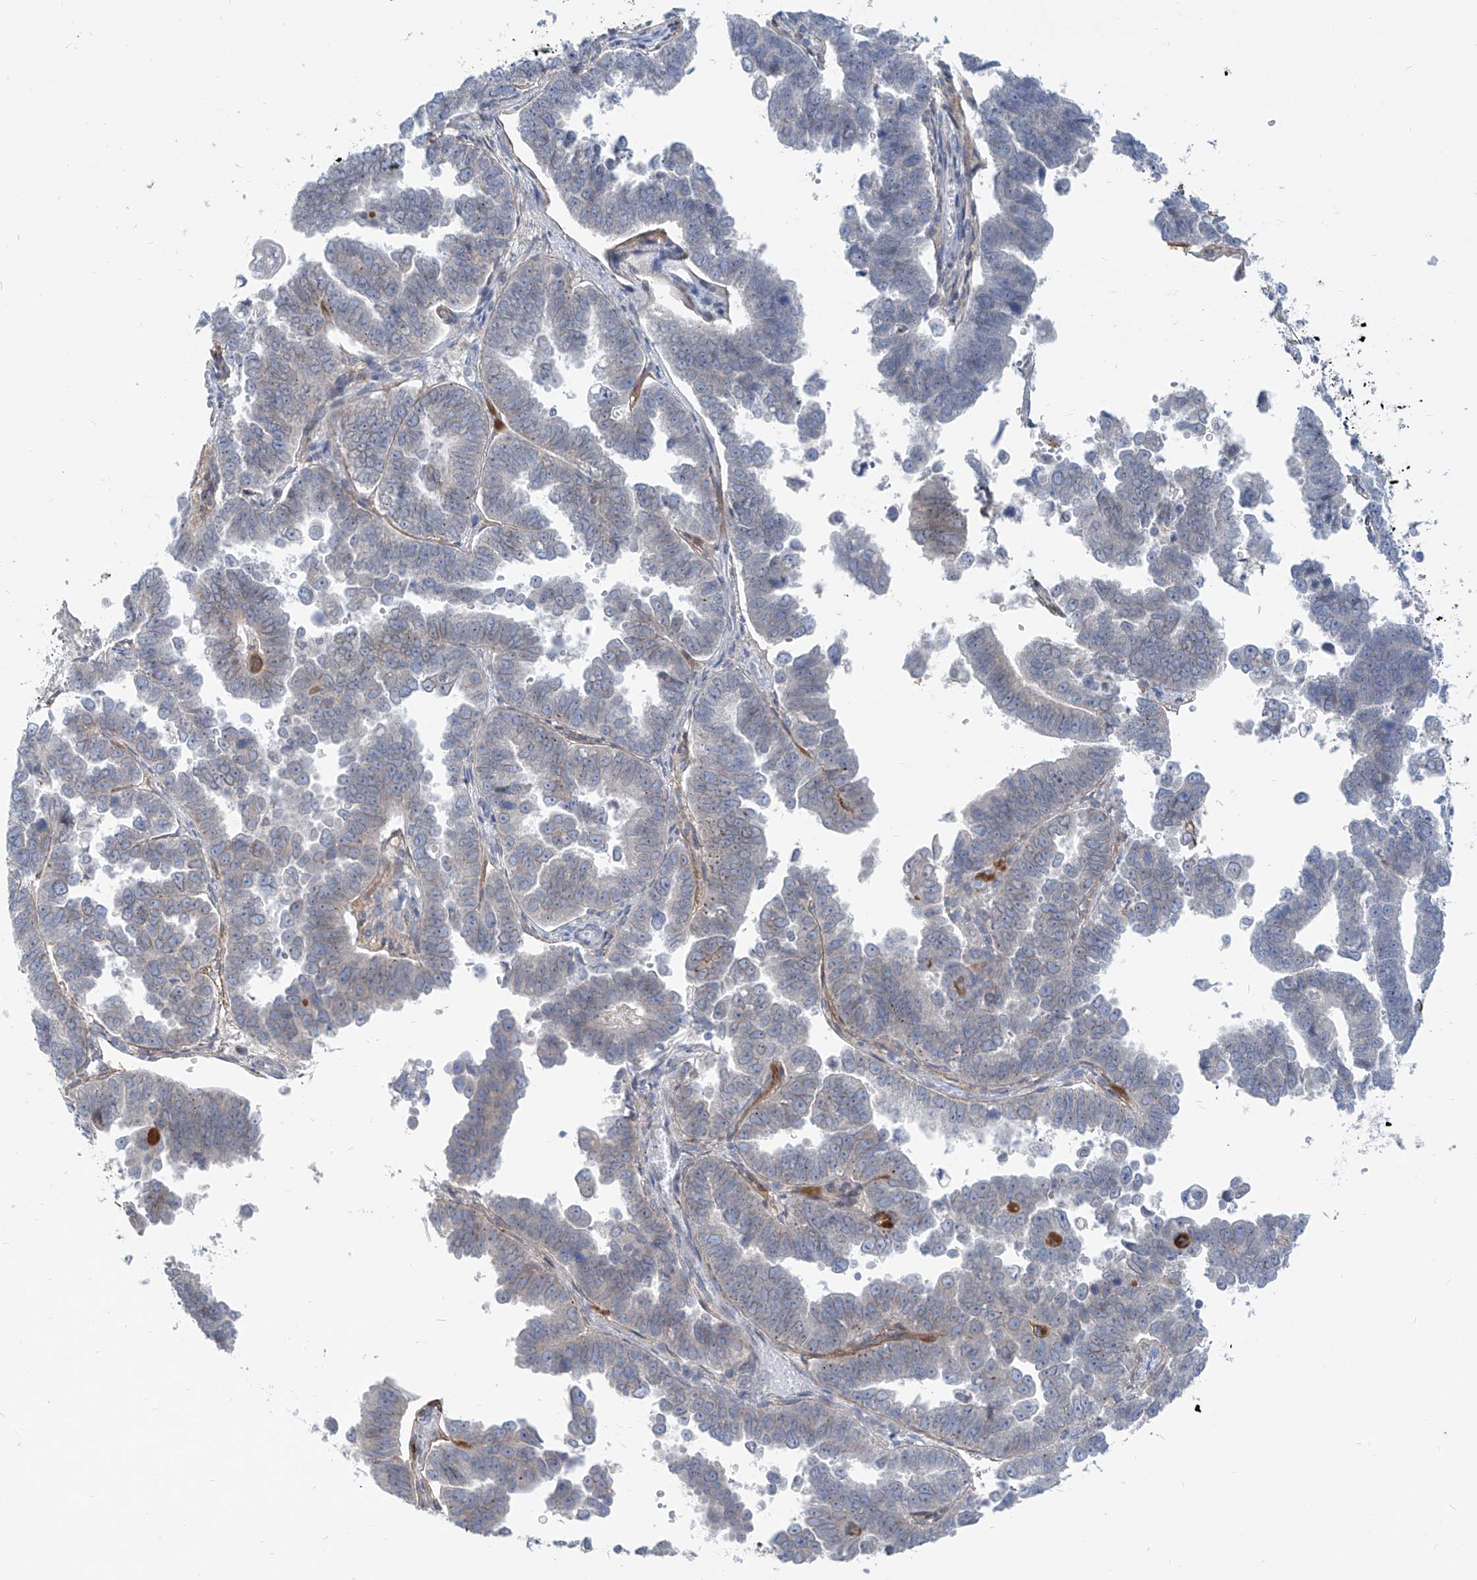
{"staining": {"intensity": "negative", "quantity": "none", "location": "none"}, "tissue": "endometrial cancer", "cell_type": "Tumor cells", "image_type": "cancer", "snomed": [{"axis": "morphology", "description": "Adenocarcinoma, NOS"}, {"axis": "topography", "description": "Endometrium"}], "caption": "Tumor cells are negative for protein expression in human endometrial cancer (adenocarcinoma).", "gene": "KRTAP25-1", "patient": {"sex": "female", "age": 75}}